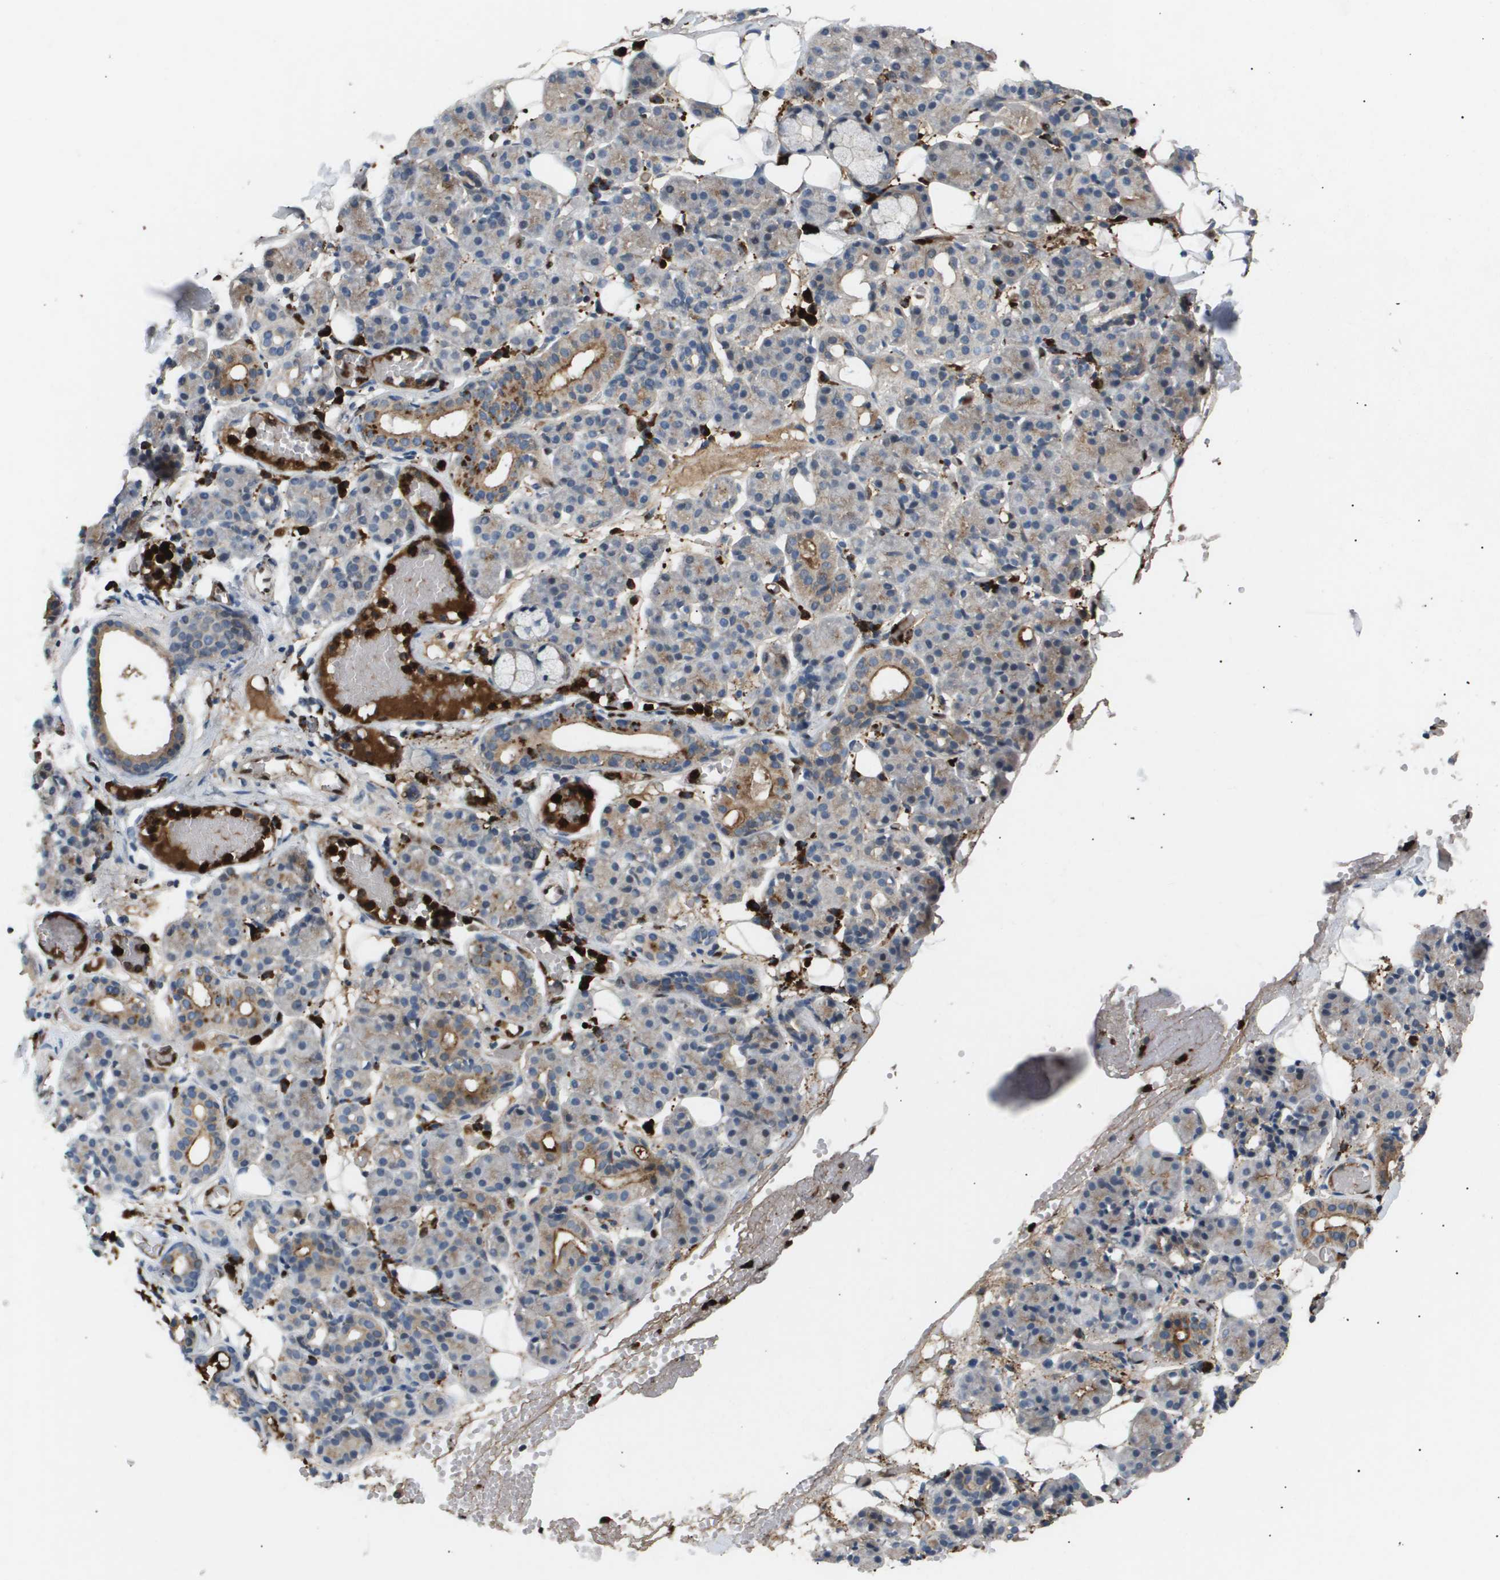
{"staining": {"intensity": "weak", "quantity": "<25%", "location": "cytoplasmic/membranous"}, "tissue": "salivary gland", "cell_type": "Glandular cells", "image_type": "normal", "snomed": [{"axis": "morphology", "description": "Normal tissue, NOS"}, {"axis": "topography", "description": "Salivary gland"}], "caption": "Immunohistochemistry (IHC) of unremarkable human salivary gland demonstrates no staining in glandular cells. The staining was performed using DAB to visualize the protein expression in brown, while the nuclei were stained in blue with hematoxylin (Magnification: 20x).", "gene": "ERG", "patient": {"sex": "male", "age": 63}}